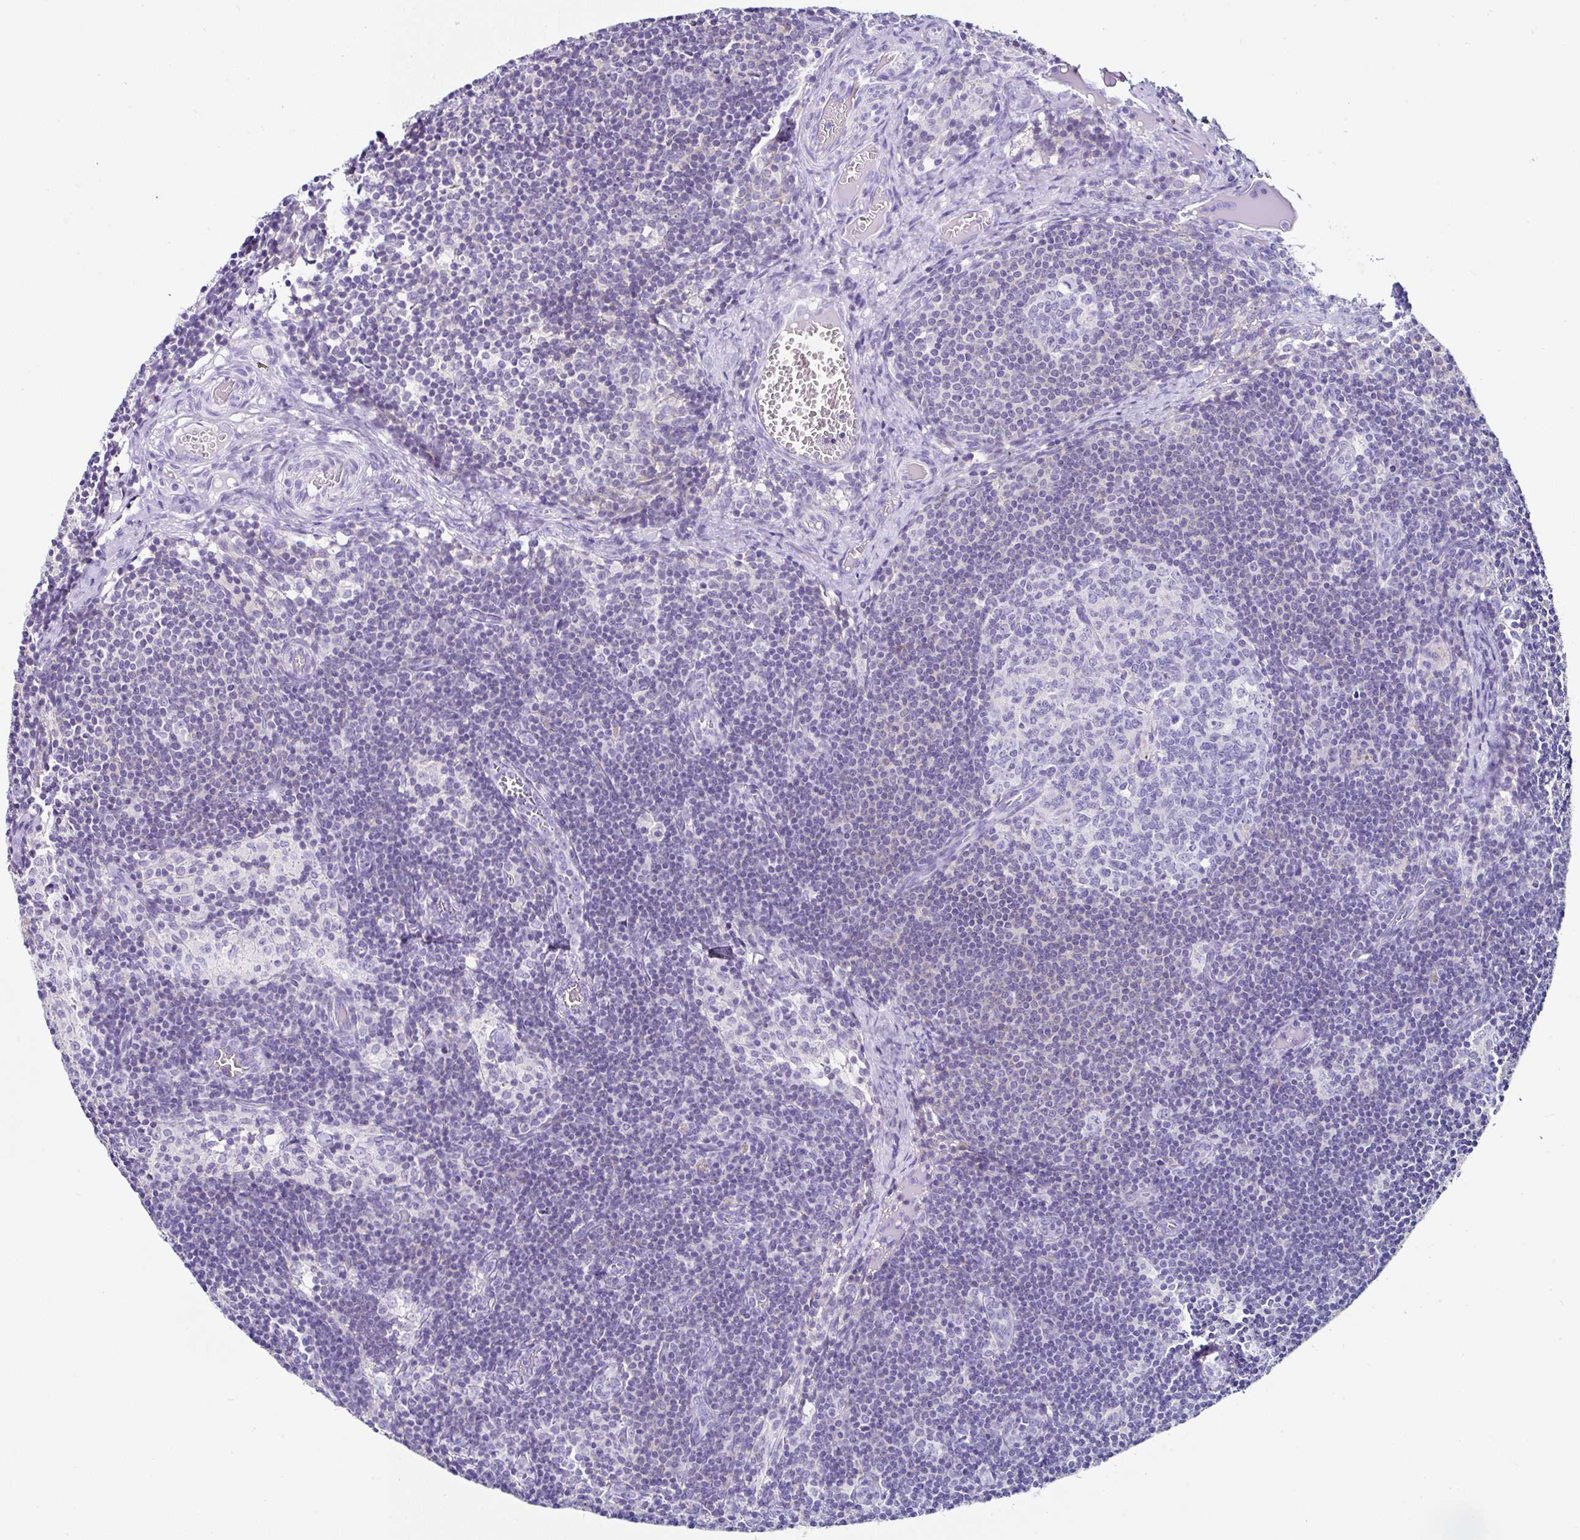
{"staining": {"intensity": "negative", "quantity": "none", "location": "none"}, "tissue": "lymph node", "cell_type": "Germinal center cells", "image_type": "normal", "snomed": [{"axis": "morphology", "description": "Normal tissue, NOS"}, {"axis": "topography", "description": "Lymph node"}], "caption": "Germinal center cells show no significant protein positivity in normal lymph node. (Immunohistochemistry (ihc), brightfield microscopy, high magnification).", "gene": "UGT3A1", "patient": {"sex": "female", "age": 31}}